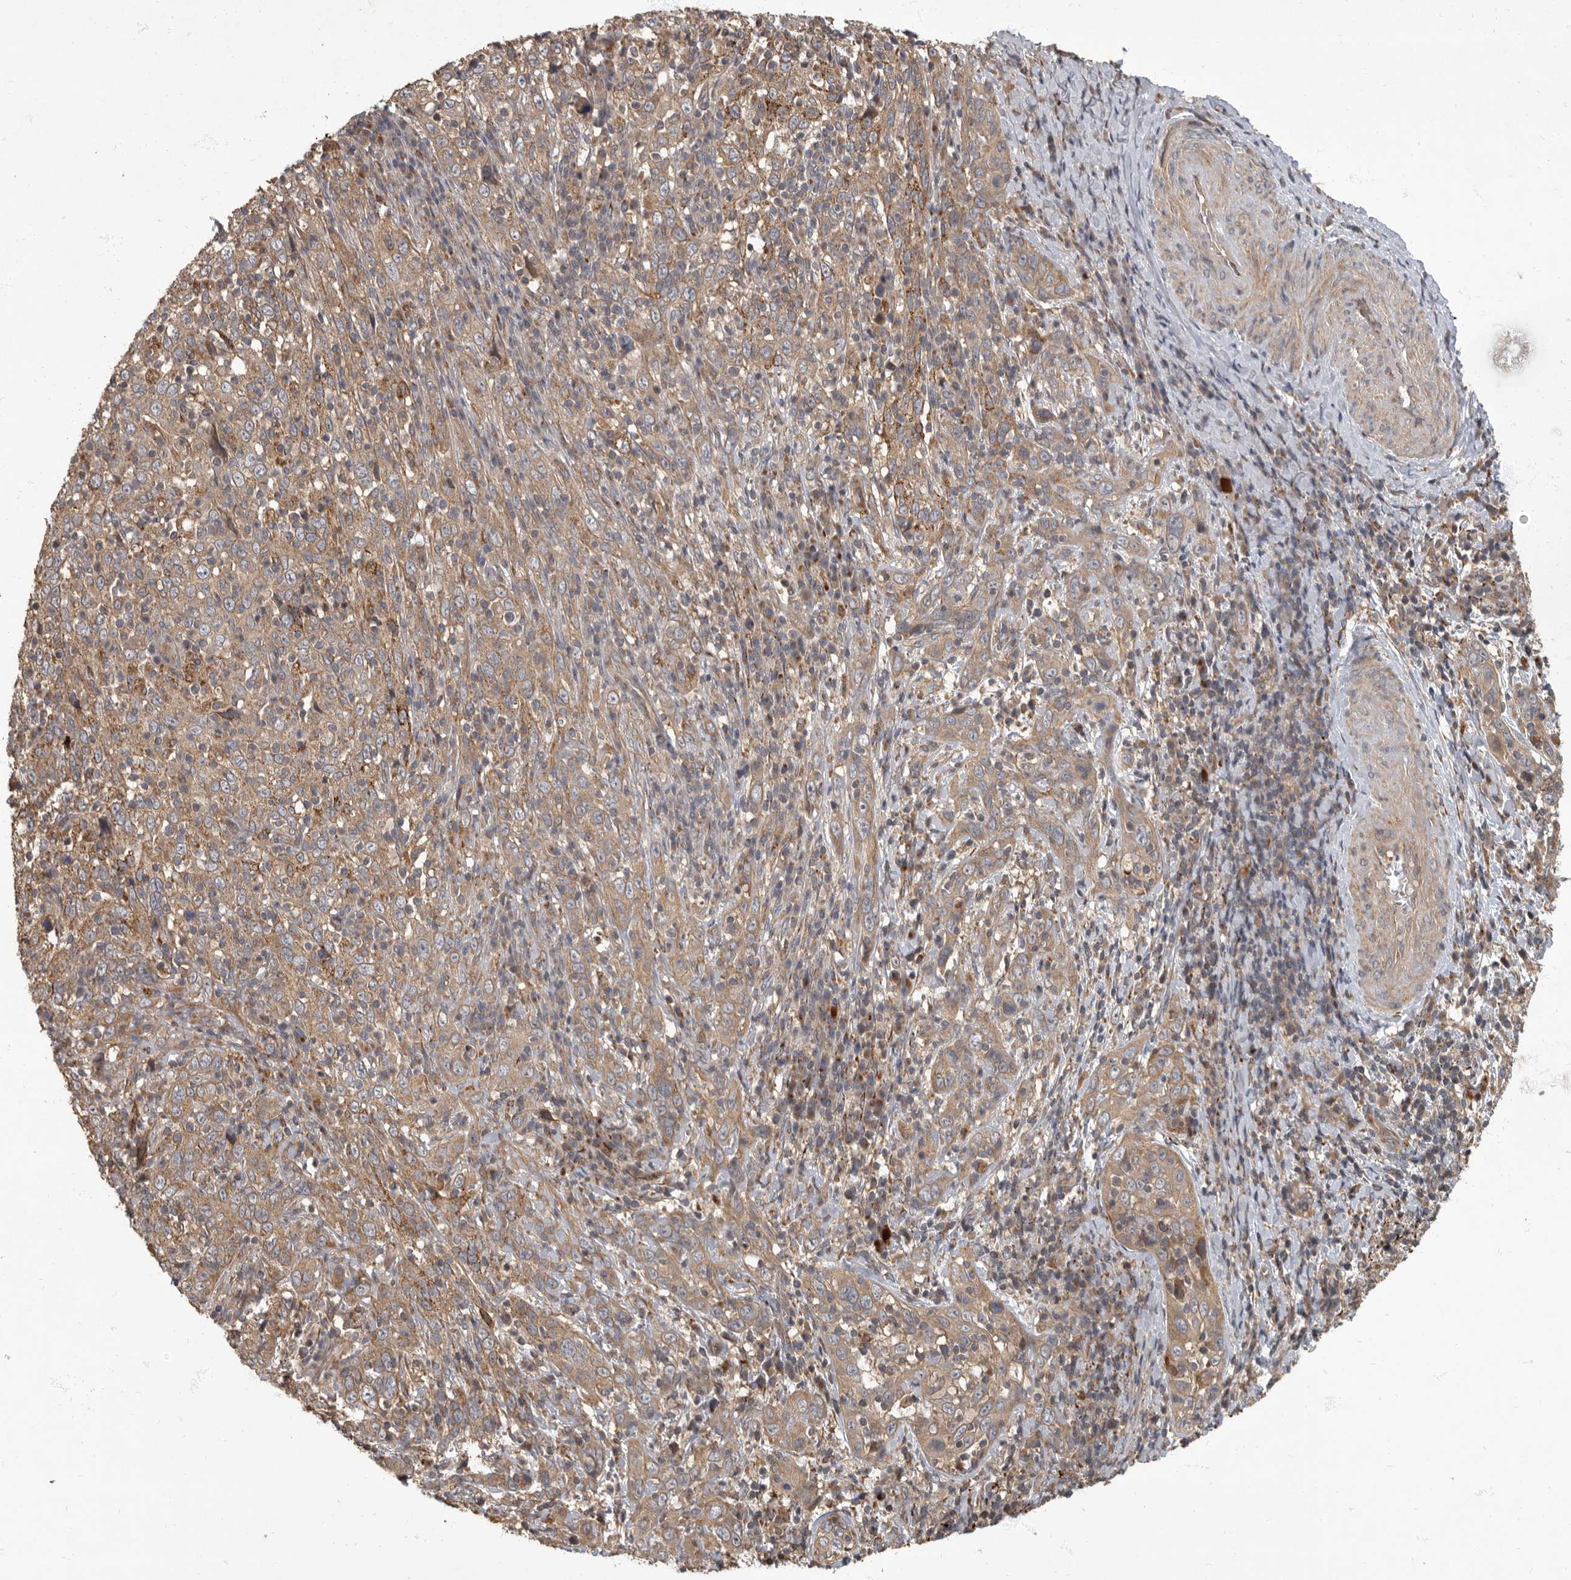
{"staining": {"intensity": "weak", "quantity": ">75%", "location": "cytoplasmic/membranous"}, "tissue": "cervical cancer", "cell_type": "Tumor cells", "image_type": "cancer", "snomed": [{"axis": "morphology", "description": "Squamous cell carcinoma, NOS"}, {"axis": "topography", "description": "Cervix"}], "caption": "Approximately >75% of tumor cells in cervical cancer display weak cytoplasmic/membranous protein positivity as visualized by brown immunohistochemical staining.", "gene": "IQCK", "patient": {"sex": "female", "age": 46}}